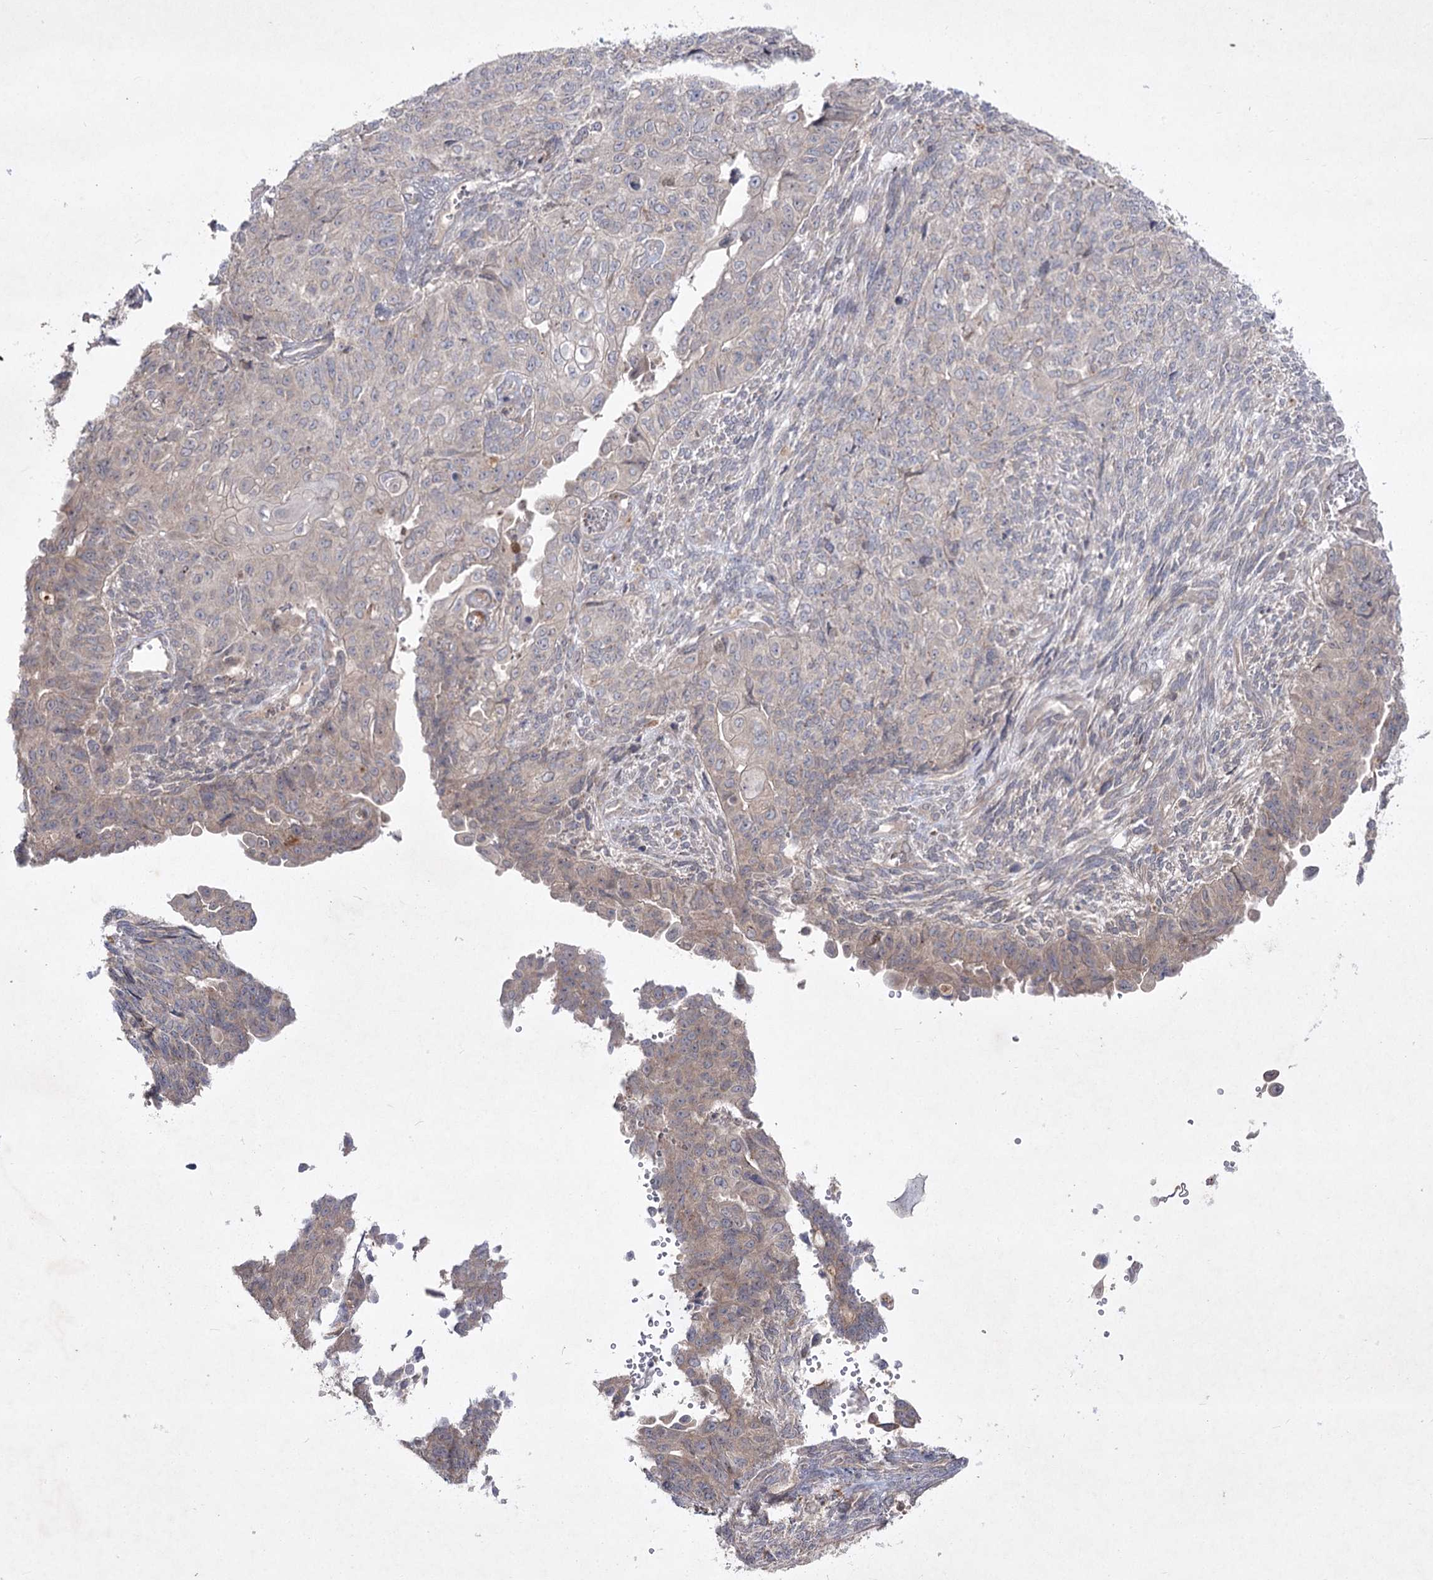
{"staining": {"intensity": "weak", "quantity": "25%-75%", "location": "cytoplasmic/membranous"}, "tissue": "endometrial cancer", "cell_type": "Tumor cells", "image_type": "cancer", "snomed": [{"axis": "morphology", "description": "Adenocarcinoma, NOS"}, {"axis": "topography", "description": "Endometrium"}], "caption": "Approximately 25%-75% of tumor cells in adenocarcinoma (endometrial) display weak cytoplasmic/membranous protein staining as visualized by brown immunohistochemical staining.", "gene": "CIB2", "patient": {"sex": "female", "age": 32}}